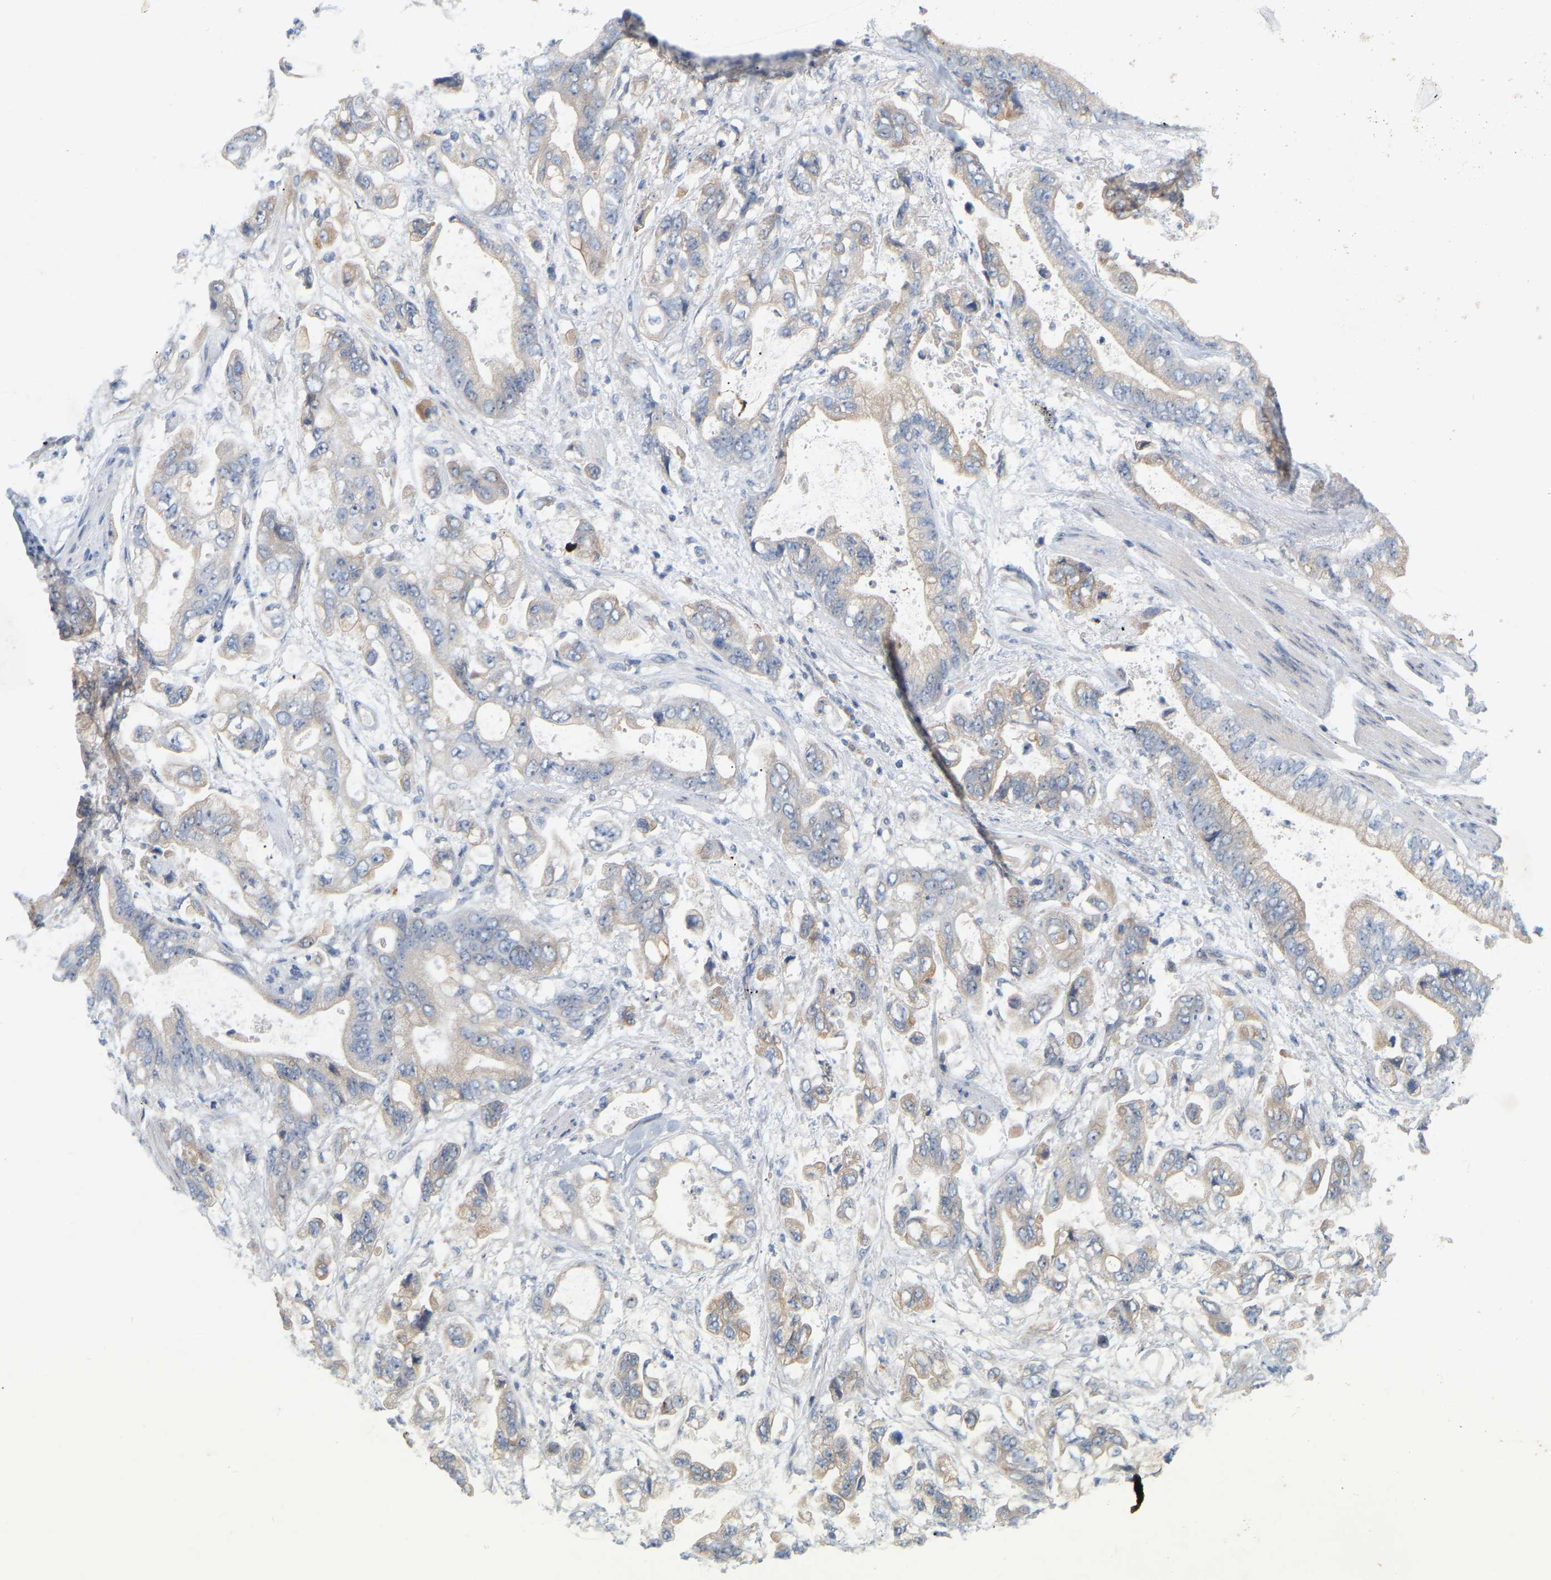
{"staining": {"intensity": "weak", "quantity": ">75%", "location": "cytoplasmic/membranous"}, "tissue": "stomach cancer", "cell_type": "Tumor cells", "image_type": "cancer", "snomed": [{"axis": "morphology", "description": "Normal tissue, NOS"}, {"axis": "morphology", "description": "Adenocarcinoma, NOS"}, {"axis": "topography", "description": "Stomach"}], "caption": "Immunohistochemical staining of human stomach cancer (adenocarcinoma) exhibits weak cytoplasmic/membranous protein staining in about >75% of tumor cells.", "gene": "MINDY4", "patient": {"sex": "male", "age": 62}}